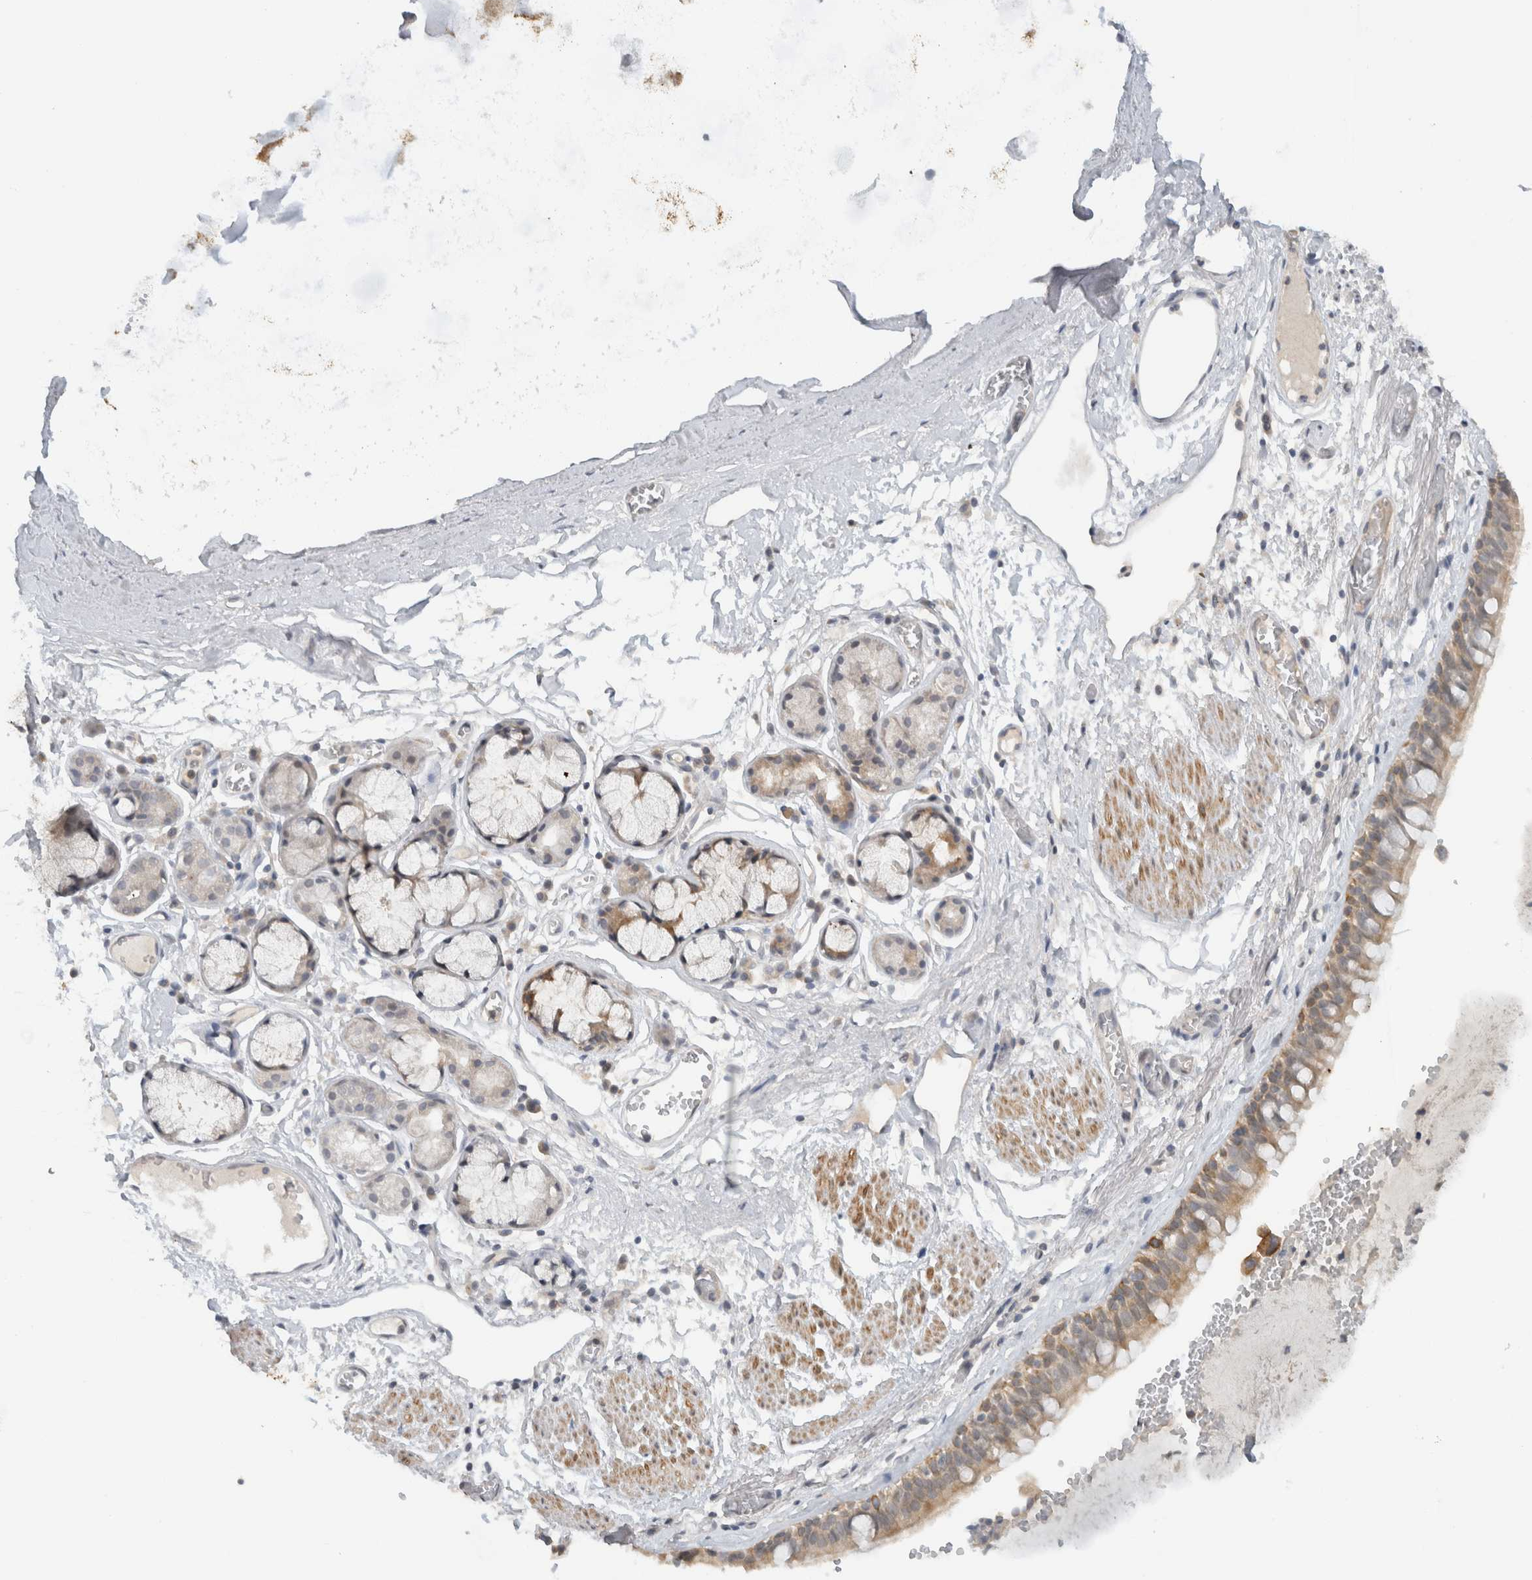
{"staining": {"intensity": "moderate", "quantity": ">75%", "location": "cytoplasmic/membranous"}, "tissue": "bronchus", "cell_type": "Respiratory epithelial cells", "image_type": "normal", "snomed": [{"axis": "morphology", "description": "Normal tissue, NOS"}, {"axis": "topography", "description": "Bronchus"}, {"axis": "topography", "description": "Lung"}], "caption": "The photomicrograph shows staining of normal bronchus, revealing moderate cytoplasmic/membranous protein expression (brown color) within respiratory epithelial cells. (DAB (3,3'-diaminobenzidine) IHC, brown staining for protein, blue staining for nuclei).", "gene": "ERCC6L2", "patient": {"sex": "male", "age": 56}}